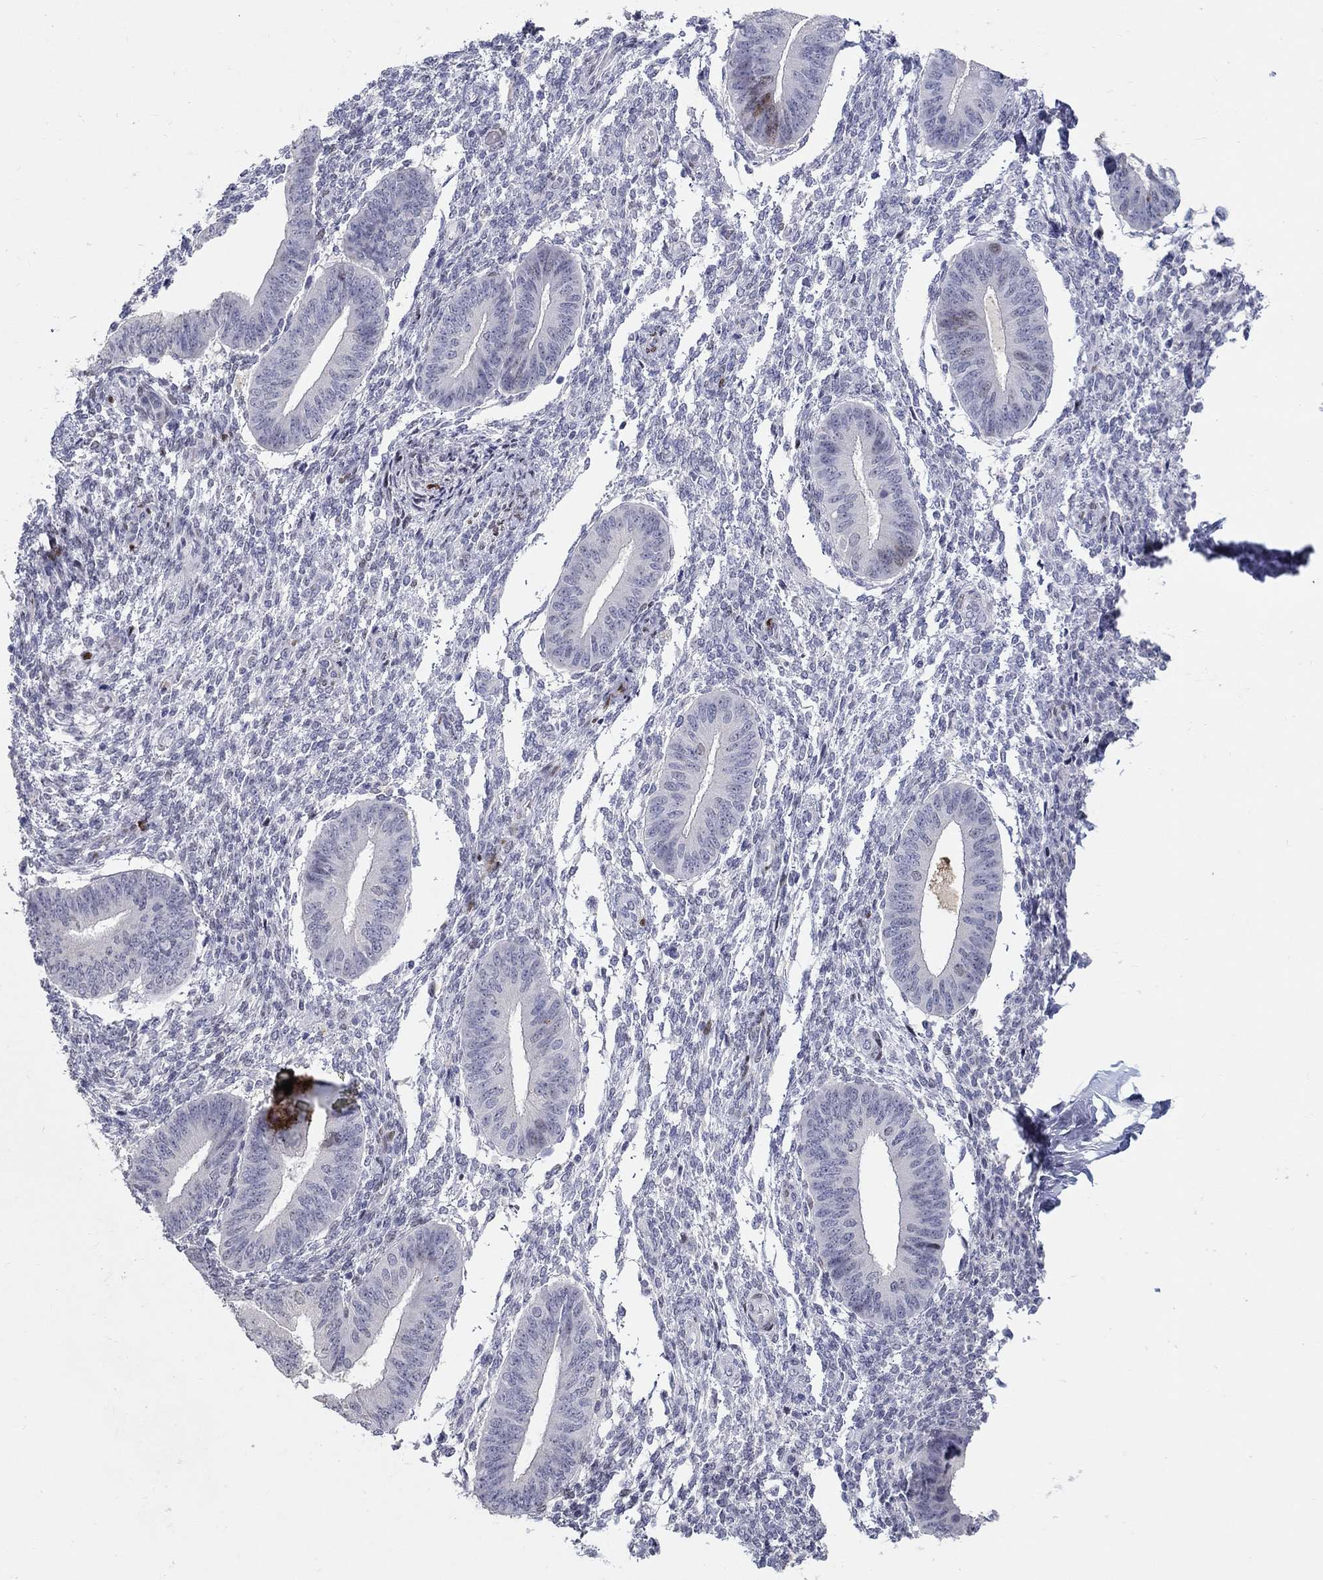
{"staining": {"intensity": "negative", "quantity": "none", "location": "none"}, "tissue": "endometrium", "cell_type": "Cells in endometrial stroma", "image_type": "normal", "snomed": [{"axis": "morphology", "description": "Normal tissue, NOS"}, {"axis": "topography", "description": "Endometrium"}], "caption": "Photomicrograph shows no significant protein positivity in cells in endometrial stroma of normal endometrium.", "gene": "RAPGEF5", "patient": {"sex": "female", "age": 47}}